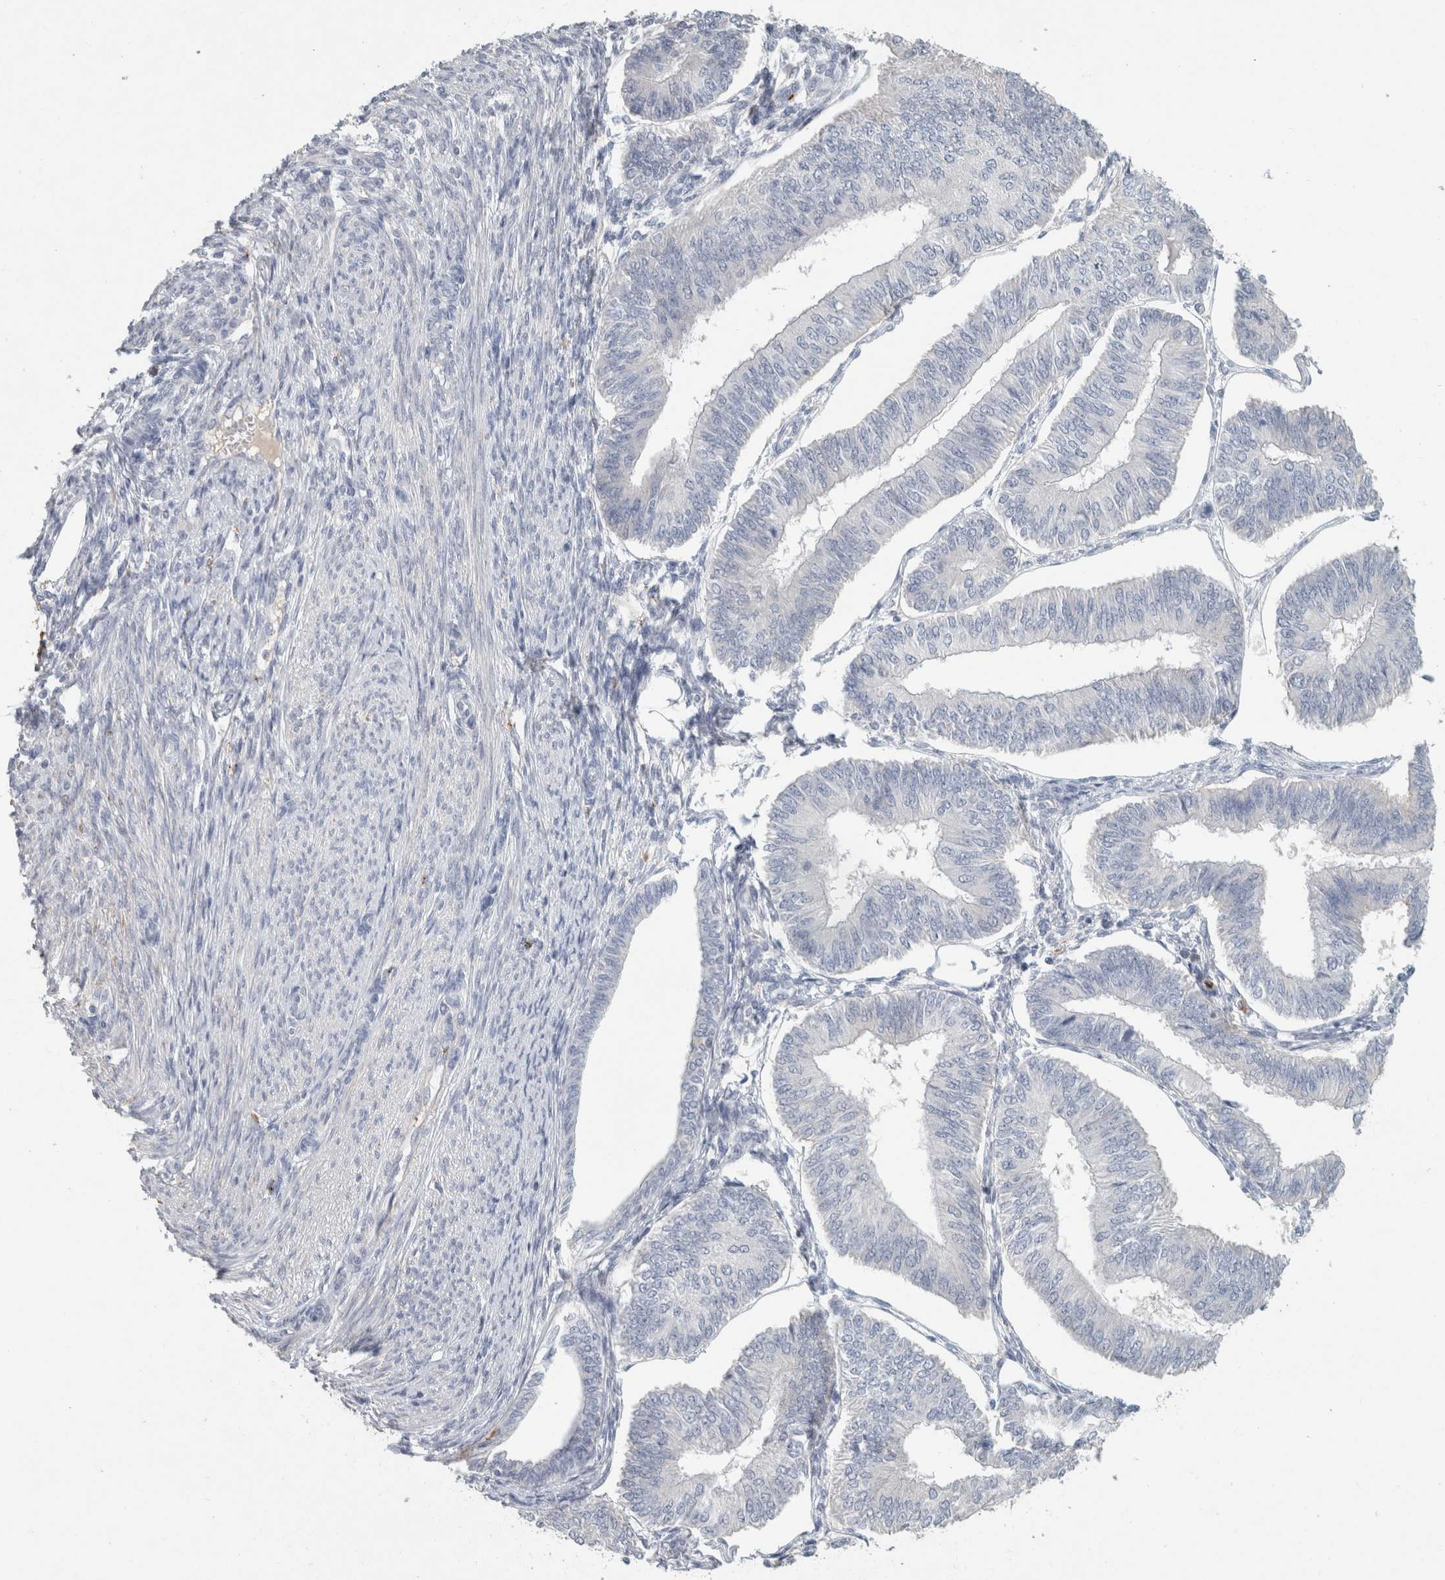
{"staining": {"intensity": "negative", "quantity": "none", "location": "none"}, "tissue": "endometrial cancer", "cell_type": "Tumor cells", "image_type": "cancer", "snomed": [{"axis": "morphology", "description": "Adenocarcinoma, NOS"}, {"axis": "topography", "description": "Endometrium"}], "caption": "Tumor cells are negative for brown protein staining in adenocarcinoma (endometrial). (DAB (3,3'-diaminobenzidine) immunohistochemistry (IHC), high magnification).", "gene": "CD36", "patient": {"sex": "female", "age": 58}}